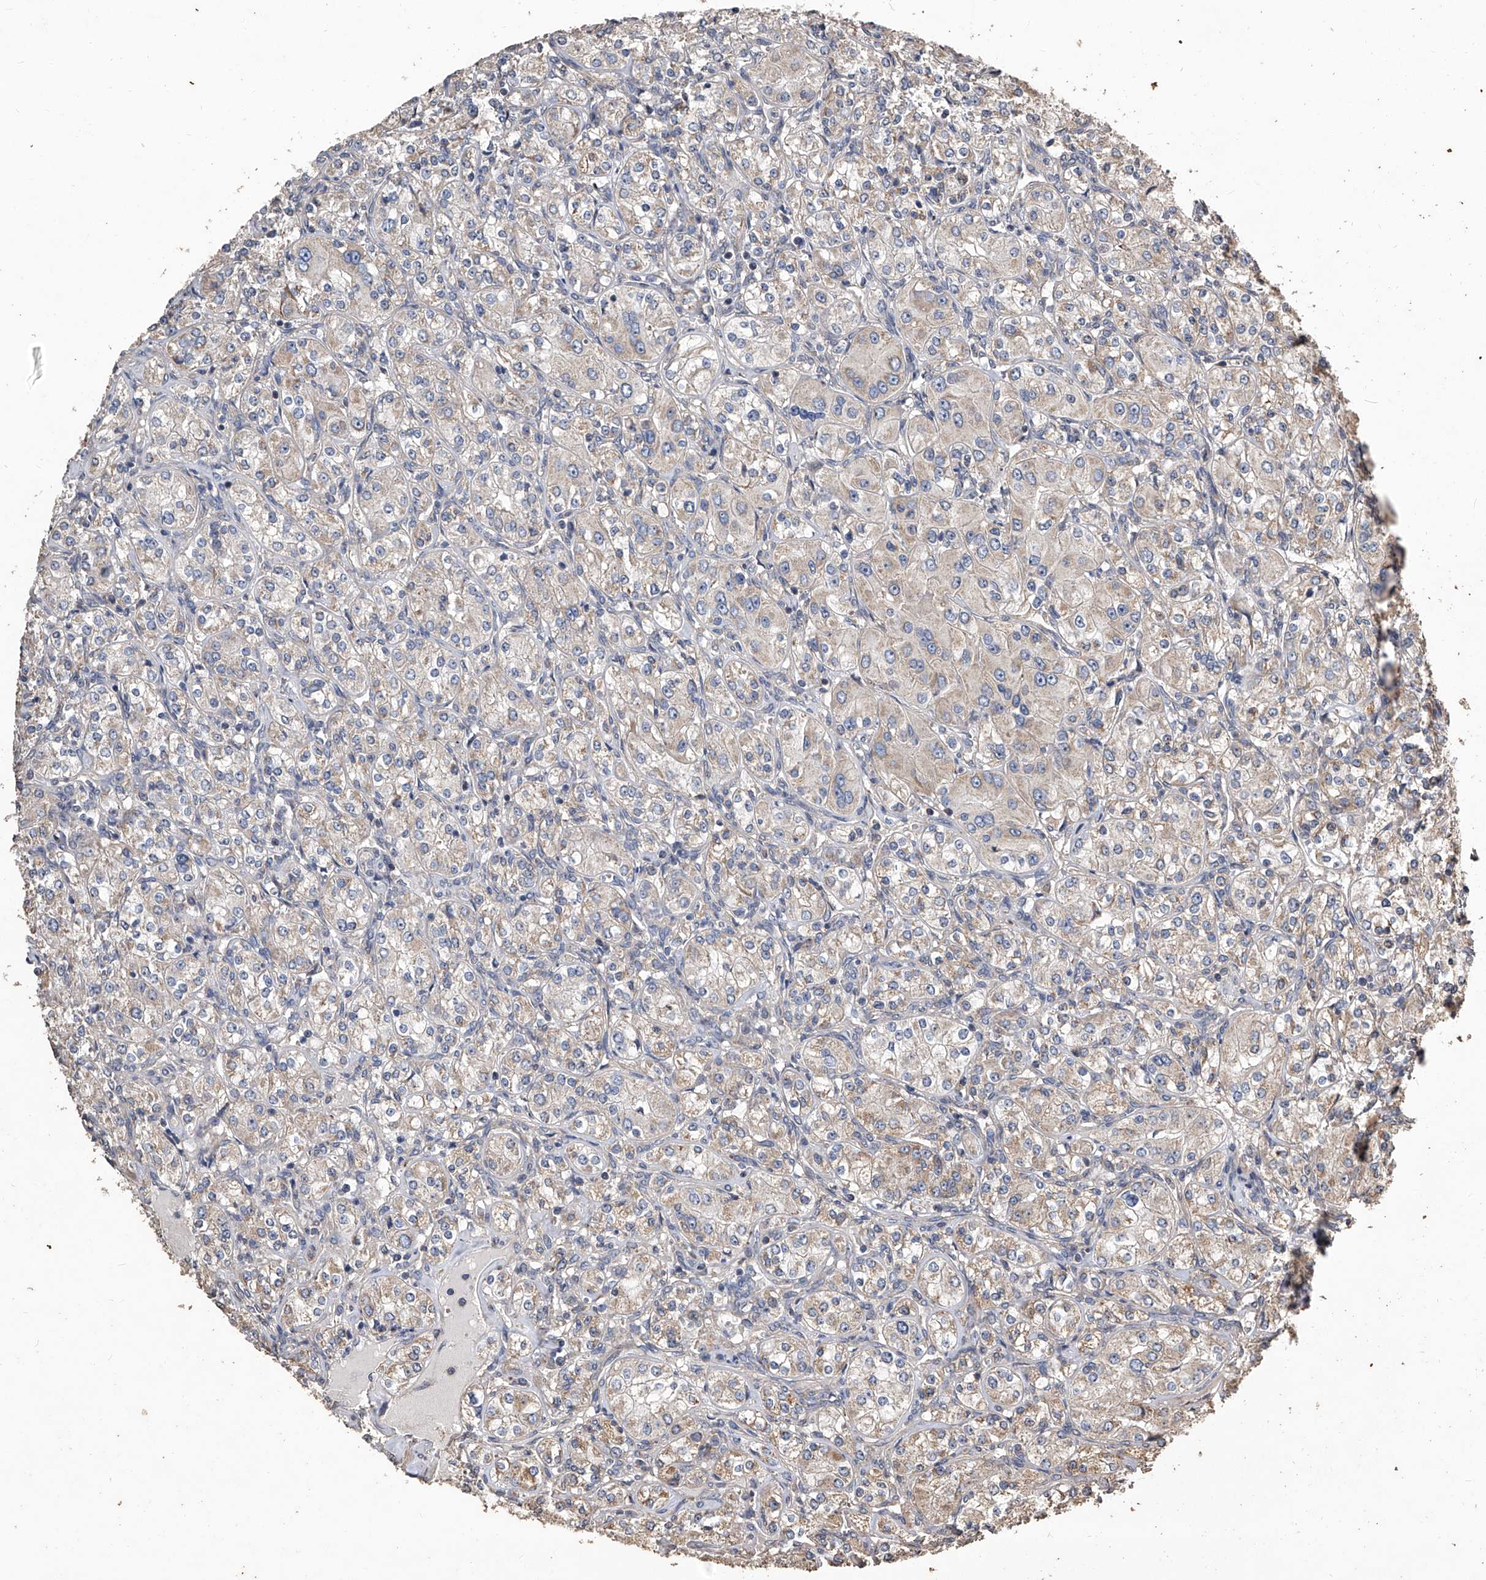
{"staining": {"intensity": "weak", "quantity": "25%-75%", "location": "cytoplasmic/membranous"}, "tissue": "renal cancer", "cell_type": "Tumor cells", "image_type": "cancer", "snomed": [{"axis": "morphology", "description": "Adenocarcinoma, NOS"}, {"axis": "topography", "description": "Kidney"}], "caption": "Immunohistochemistry (IHC) histopathology image of human renal cancer (adenocarcinoma) stained for a protein (brown), which reveals low levels of weak cytoplasmic/membranous positivity in approximately 25%-75% of tumor cells.", "gene": "LTV1", "patient": {"sex": "male", "age": 77}}